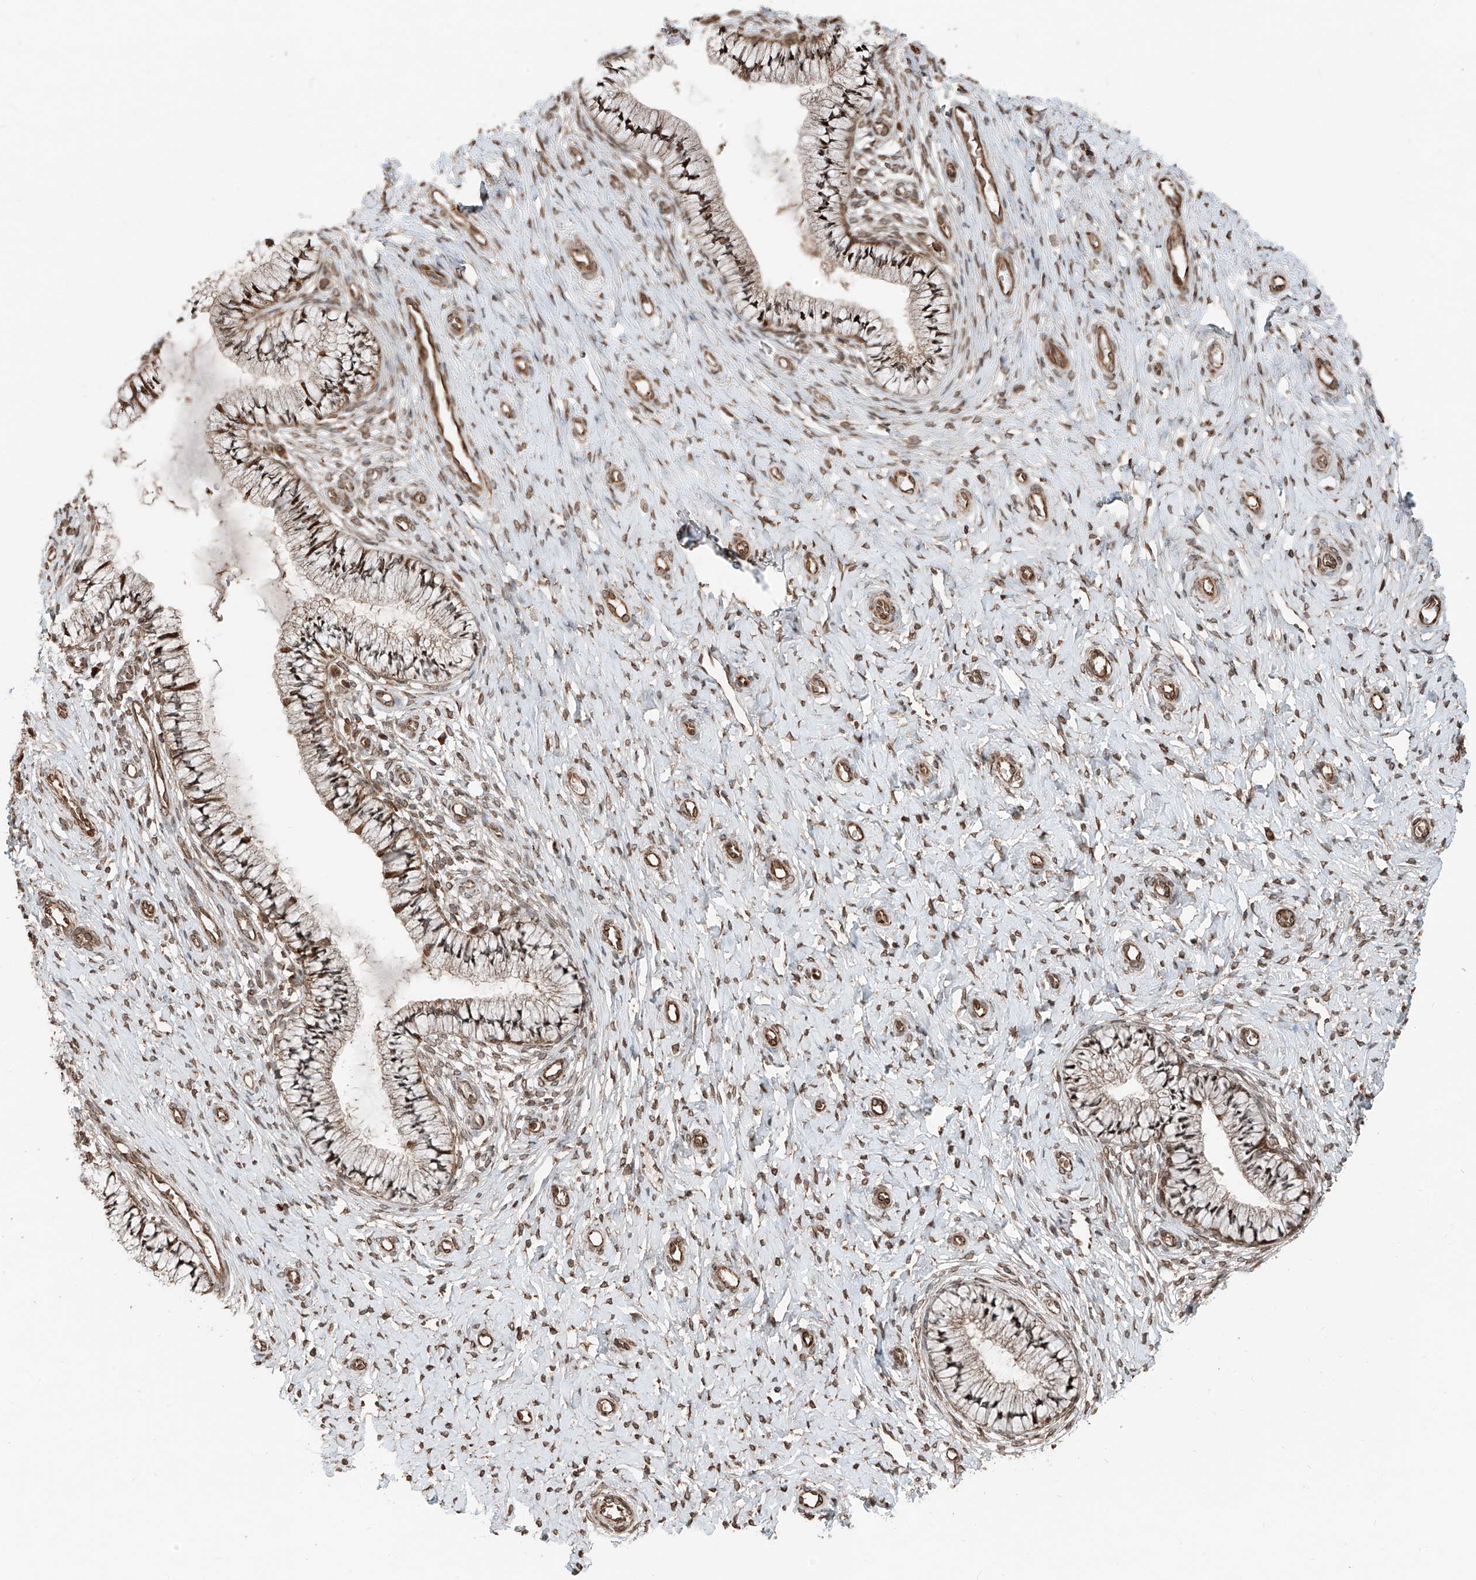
{"staining": {"intensity": "weak", "quantity": "25%-75%", "location": "cytoplasmic/membranous"}, "tissue": "cervix", "cell_type": "Glandular cells", "image_type": "normal", "snomed": [{"axis": "morphology", "description": "Normal tissue, NOS"}, {"axis": "topography", "description": "Cervix"}], "caption": "Immunohistochemical staining of normal cervix reveals weak cytoplasmic/membranous protein staining in approximately 25%-75% of glandular cells.", "gene": "CEP162", "patient": {"sex": "female", "age": 36}}